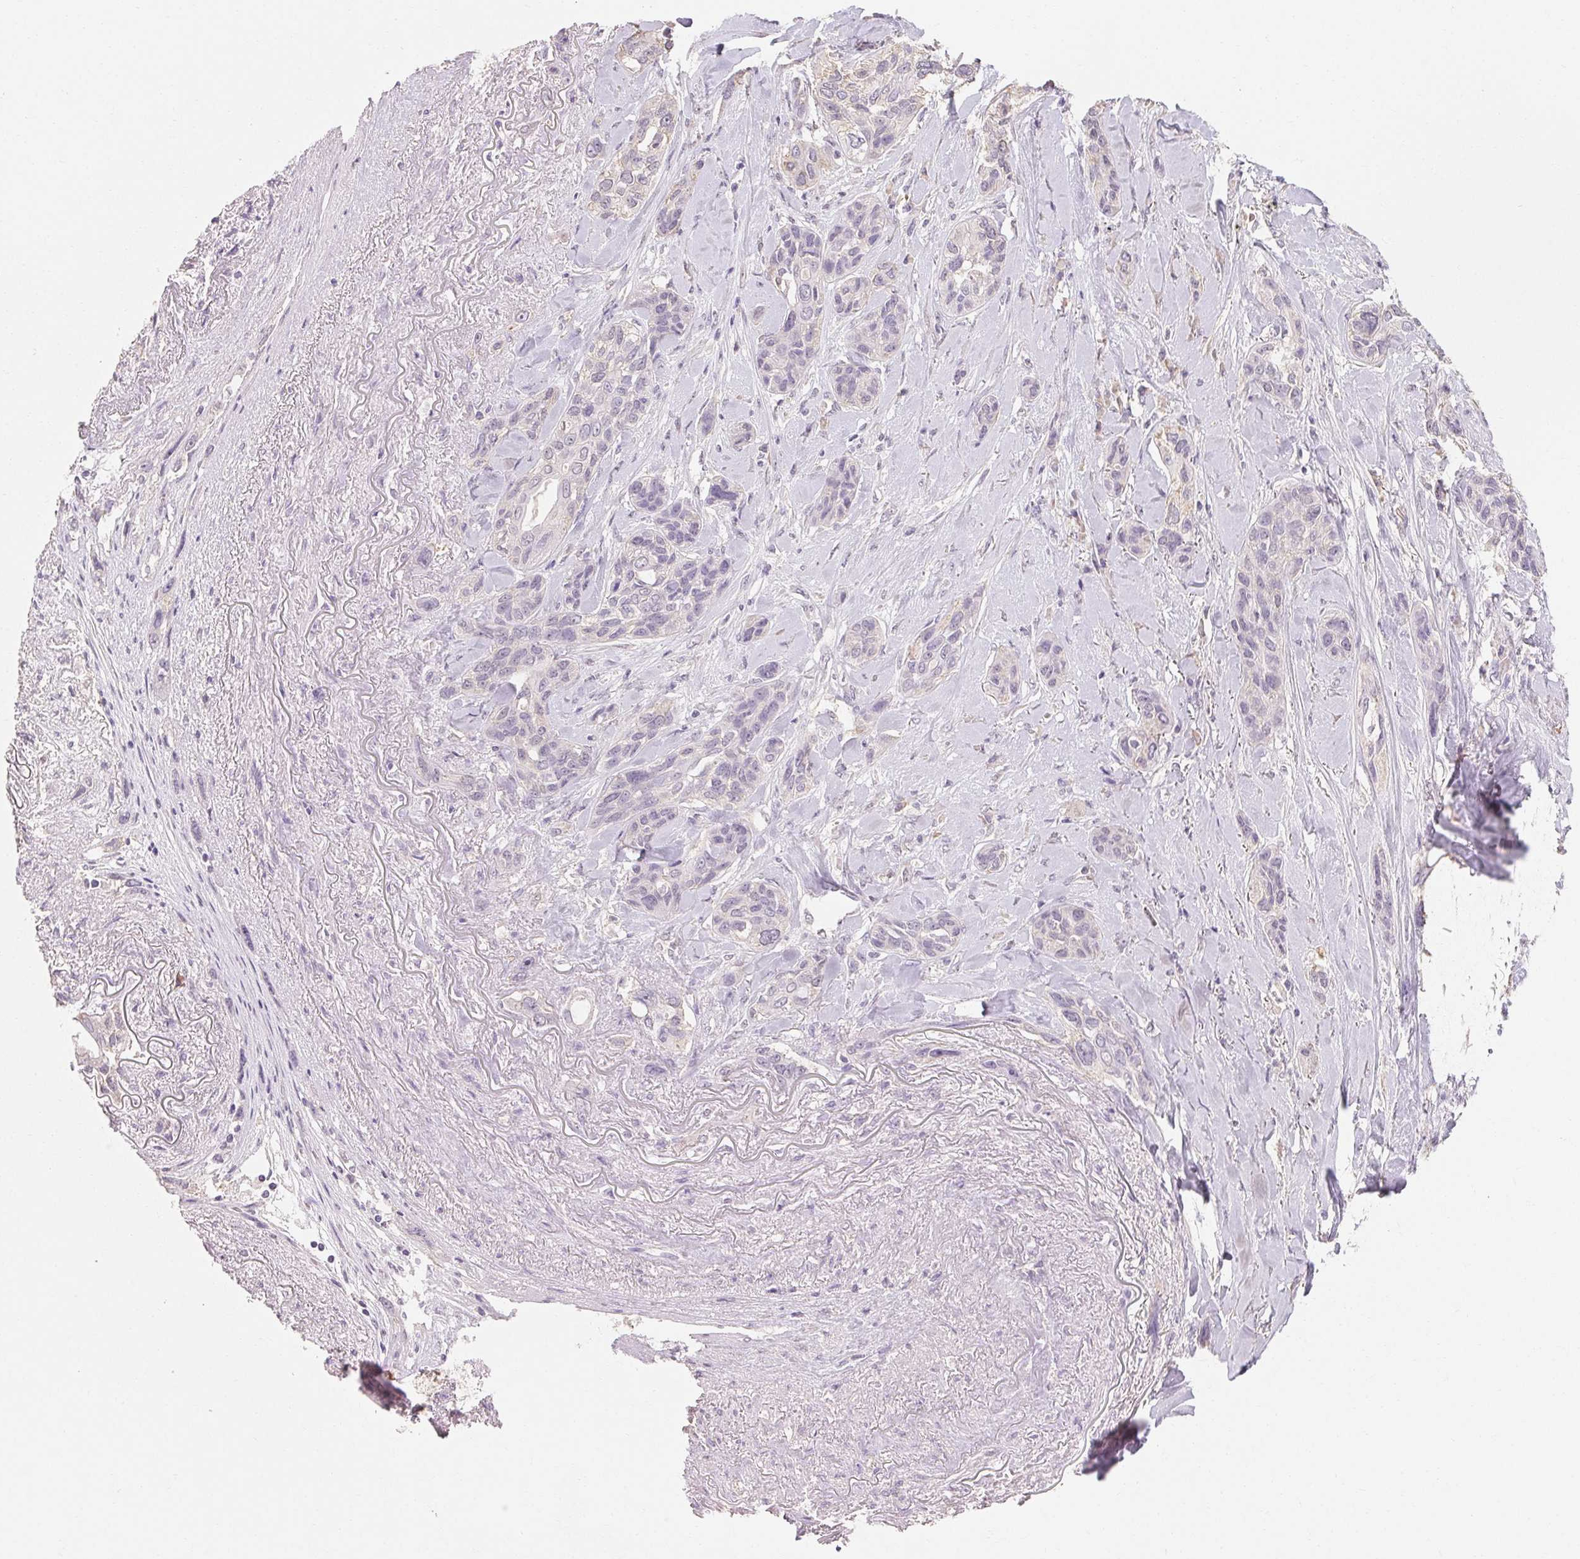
{"staining": {"intensity": "negative", "quantity": "none", "location": "none"}, "tissue": "lung cancer", "cell_type": "Tumor cells", "image_type": "cancer", "snomed": [{"axis": "morphology", "description": "Squamous cell carcinoma, NOS"}, {"axis": "topography", "description": "Lung"}], "caption": "IHC of lung cancer reveals no staining in tumor cells.", "gene": "MAP7D2", "patient": {"sex": "female", "age": 70}}